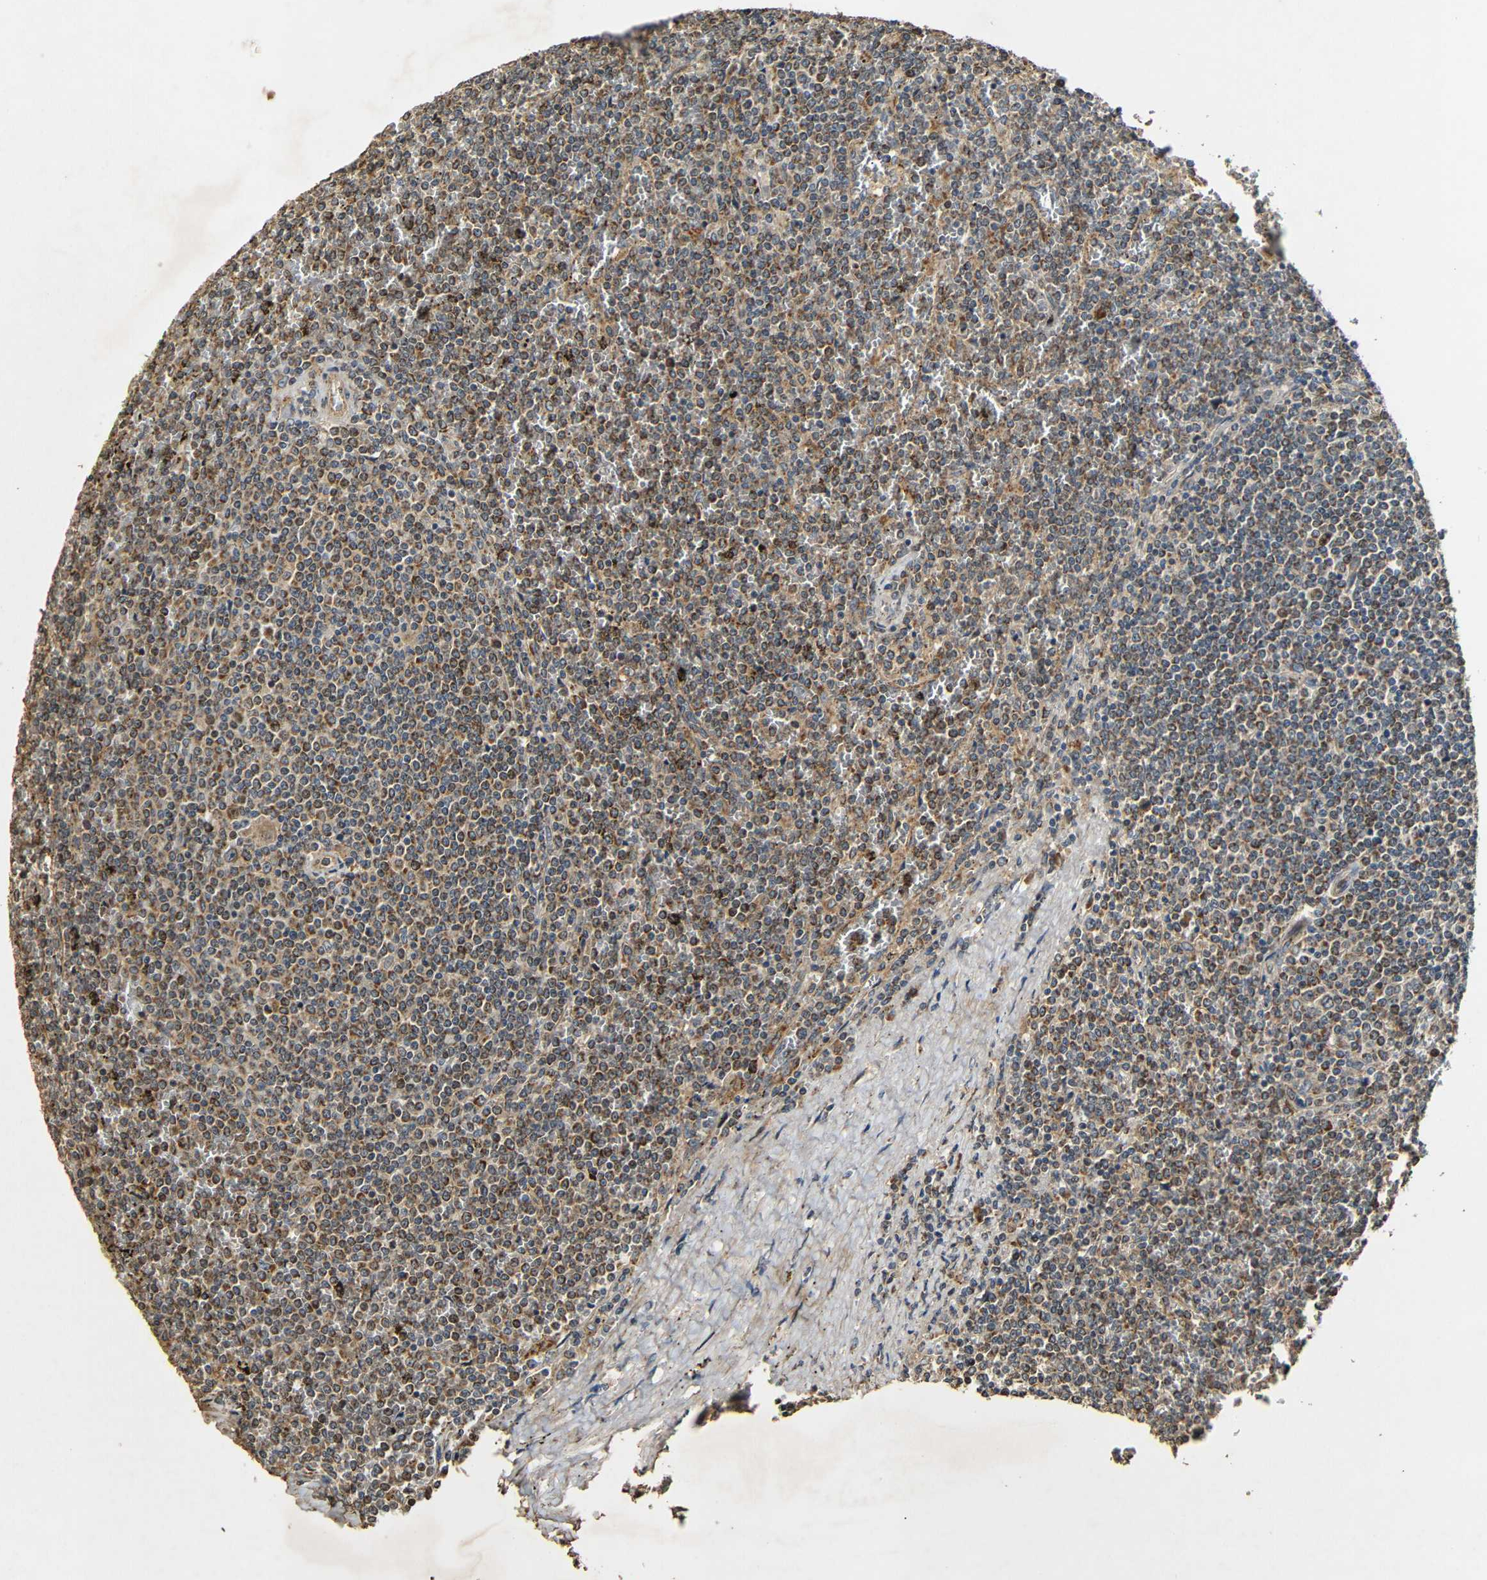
{"staining": {"intensity": "strong", "quantity": "25%-75%", "location": "cytoplasmic/membranous"}, "tissue": "lymphoma", "cell_type": "Tumor cells", "image_type": "cancer", "snomed": [{"axis": "morphology", "description": "Malignant lymphoma, non-Hodgkin's type, Low grade"}, {"axis": "topography", "description": "Spleen"}], "caption": "Immunohistochemistry of human lymphoma reveals high levels of strong cytoplasmic/membranous expression in approximately 25%-75% of tumor cells.", "gene": "KAZALD1", "patient": {"sex": "female", "age": 19}}